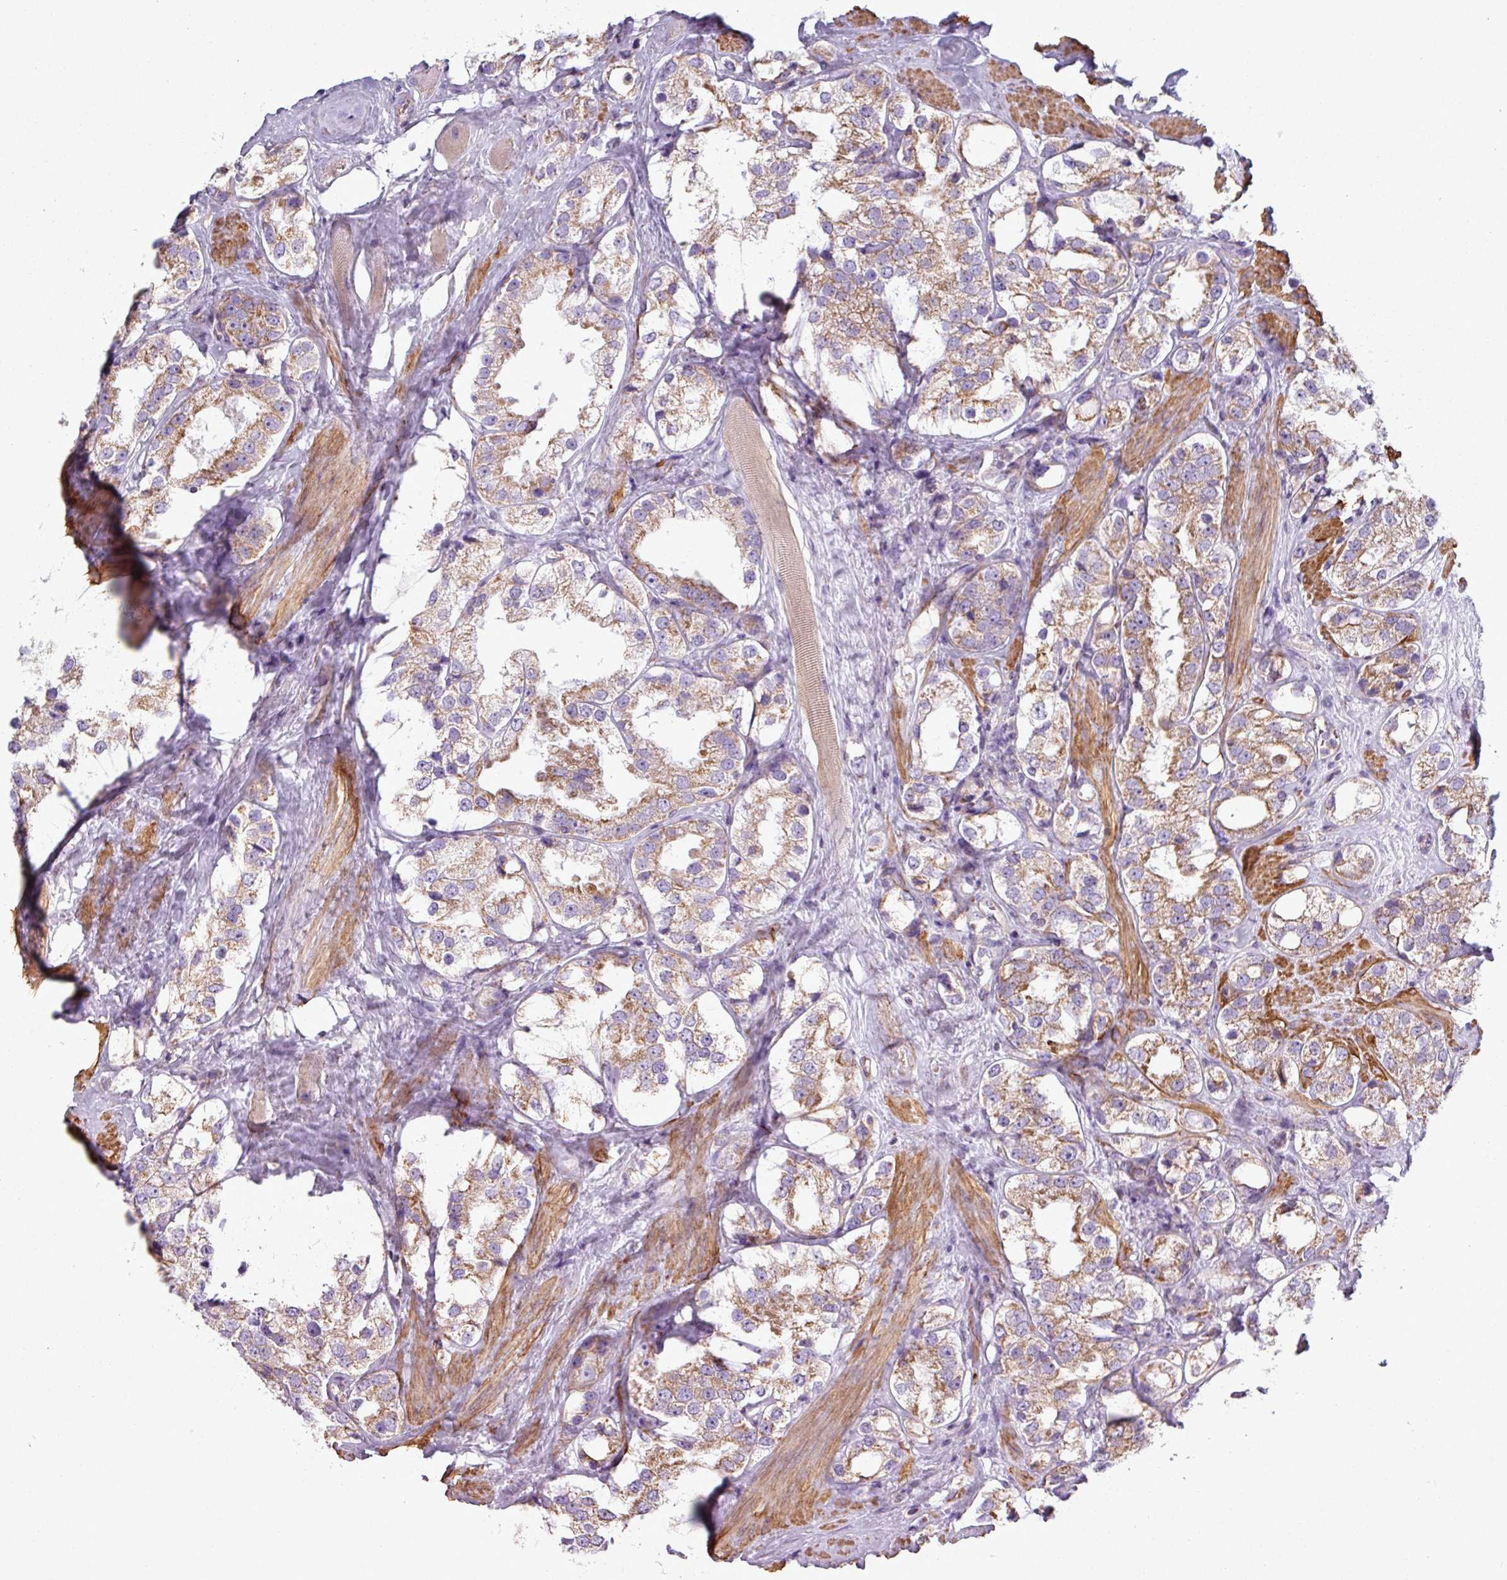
{"staining": {"intensity": "moderate", "quantity": ">75%", "location": "cytoplasmic/membranous"}, "tissue": "prostate cancer", "cell_type": "Tumor cells", "image_type": "cancer", "snomed": [{"axis": "morphology", "description": "Adenocarcinoma, NOS"}, {"axis": "topography", "description": "Prostate"}], "caption": "Immunohistochemistry photomicrograph of neoplastic tissue: adenocarcinoma (prostate) stained using immunohistochemistry (IHC) reveals medium levels of moderate protein expression localized specifically in the cytoplasmic/membranous of tumor cells, appearing as a cytoplasmic/membranous brown color.", "gene": "BTN2A2", "patient": {"sex": "male", "age": 79}}